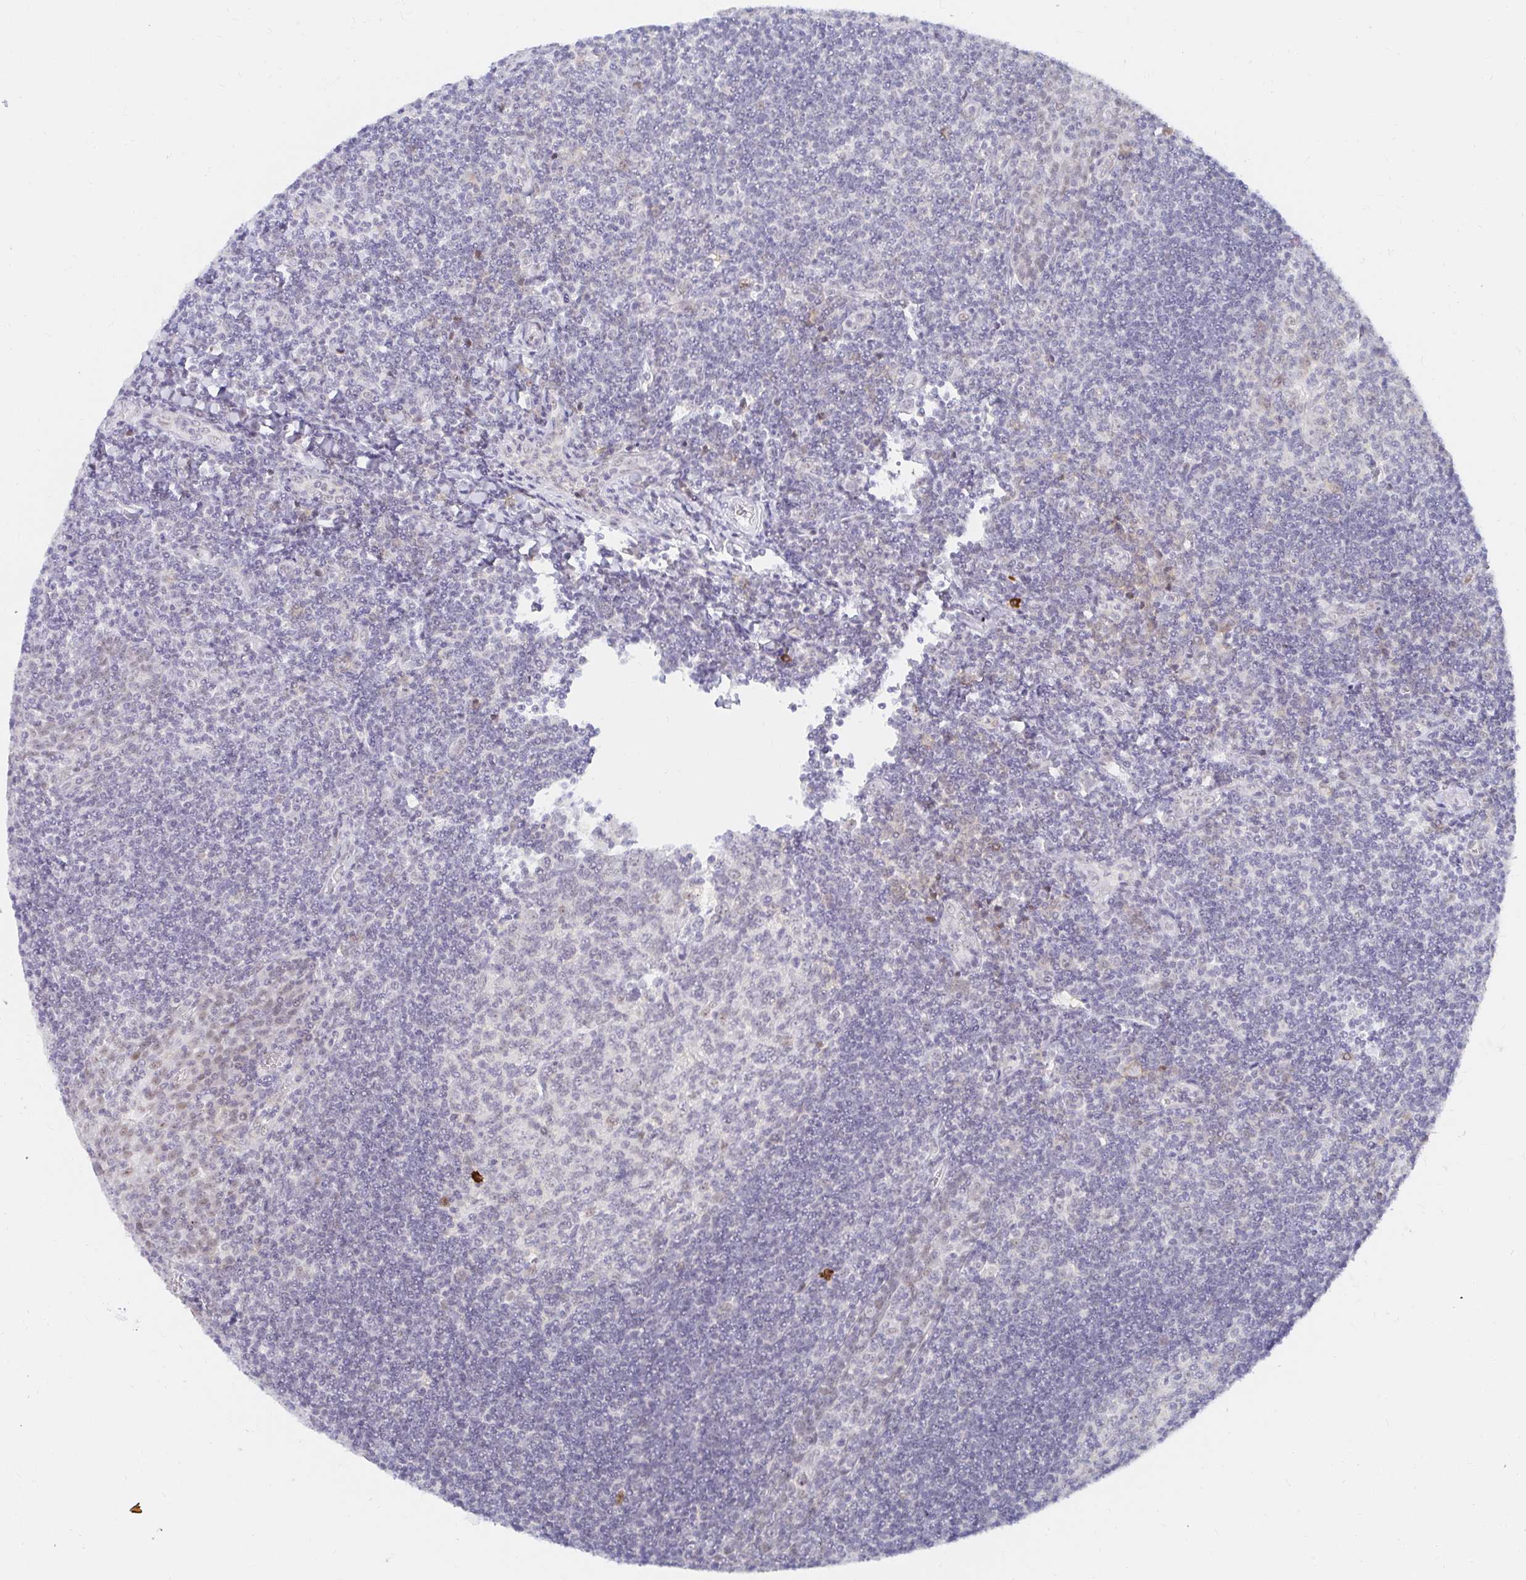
{"staining": {"intensity": "moderate", "quantity": "<25%", "location": "cytoplasmic/membranous"}, "tissue": "tonsil", "cell_type": "Germinal center cells", "image_type": "normal", "snomed": [{"axis": "morphology", "description": "Normal tissue, NOS"}, {"axis": "morphology", "description": "Inflammation, NOS"}, {"axis": "topography", "description": "Tonsil"}], "caption": "IHC image of normal tonsil: tonsil stained using immunohistochemistry (IHC) demonstrates low levels of moderate protein expression localized specifically in the cytoplasmic/membranous of germinal center cells, appearing as a cytoplasmic/membranous brown color.", "gene": "COL28A1", "patient": {"sex": "female", "age": 31}}